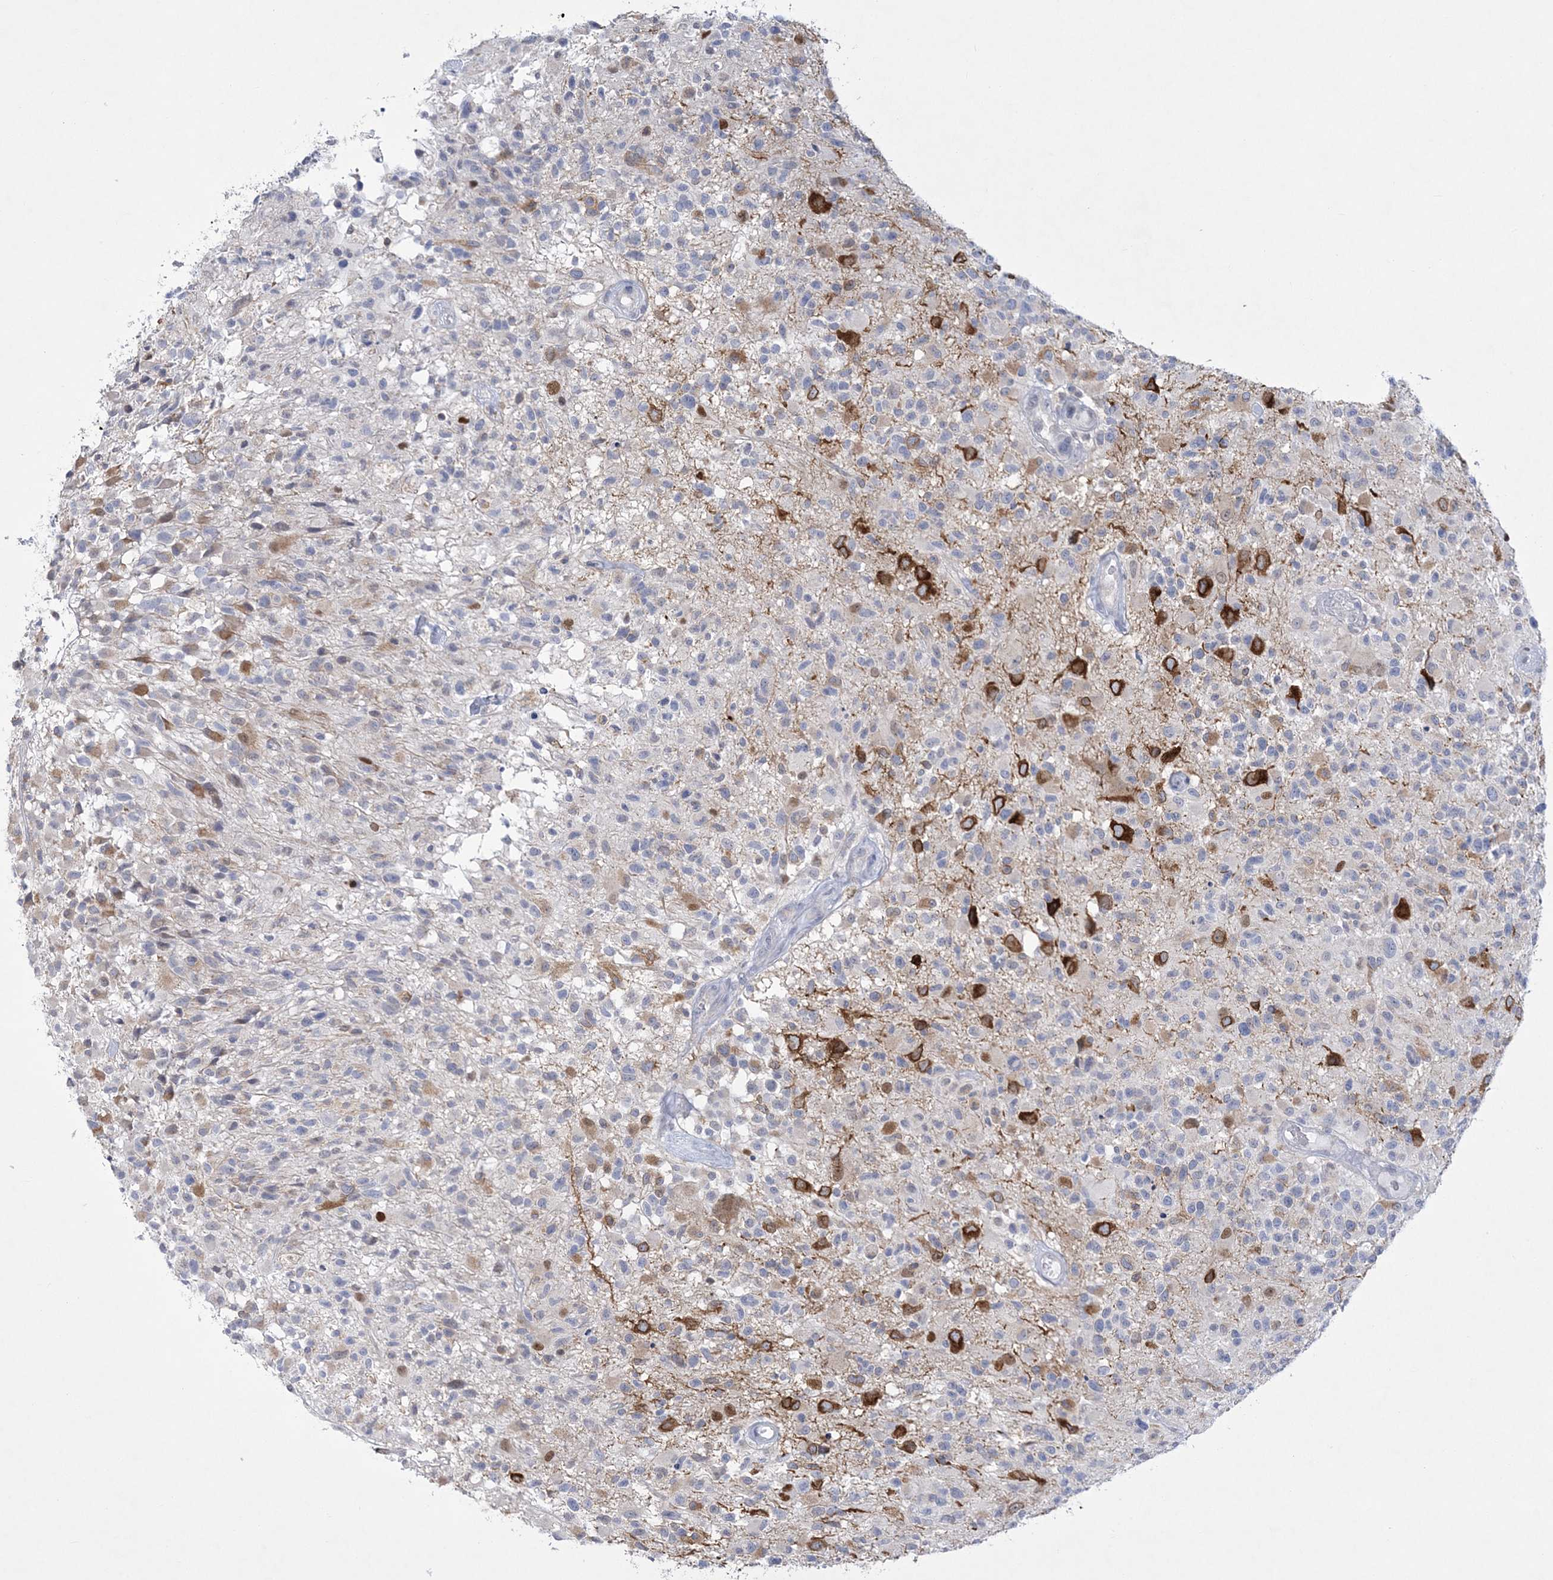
{"staining": {"intensity": "strong", "quantity": "<25%", "location": "cytoplasmic/membranous"}, "tissue": "glioma", "cell_type": "Tumor cells", "image_type": "cancer", "snomed": [{"axis": "morphology", "description": "Glioma, malignant, High grade"}, {"axis": "morphology", "description": "Glioblastoma, NOS"}, {"axis": "topography", "description": "Brain"}], "caption": "Immunohistochemistry photomicrograph of glioblastoma stained for a protein (brown), which demonstrates medium levels of strong cytoplasmic/membranous expression in approximately <25% of tumor cells.", "gene": "WDR27", "patient": {"sex": "male", "age": 60}}